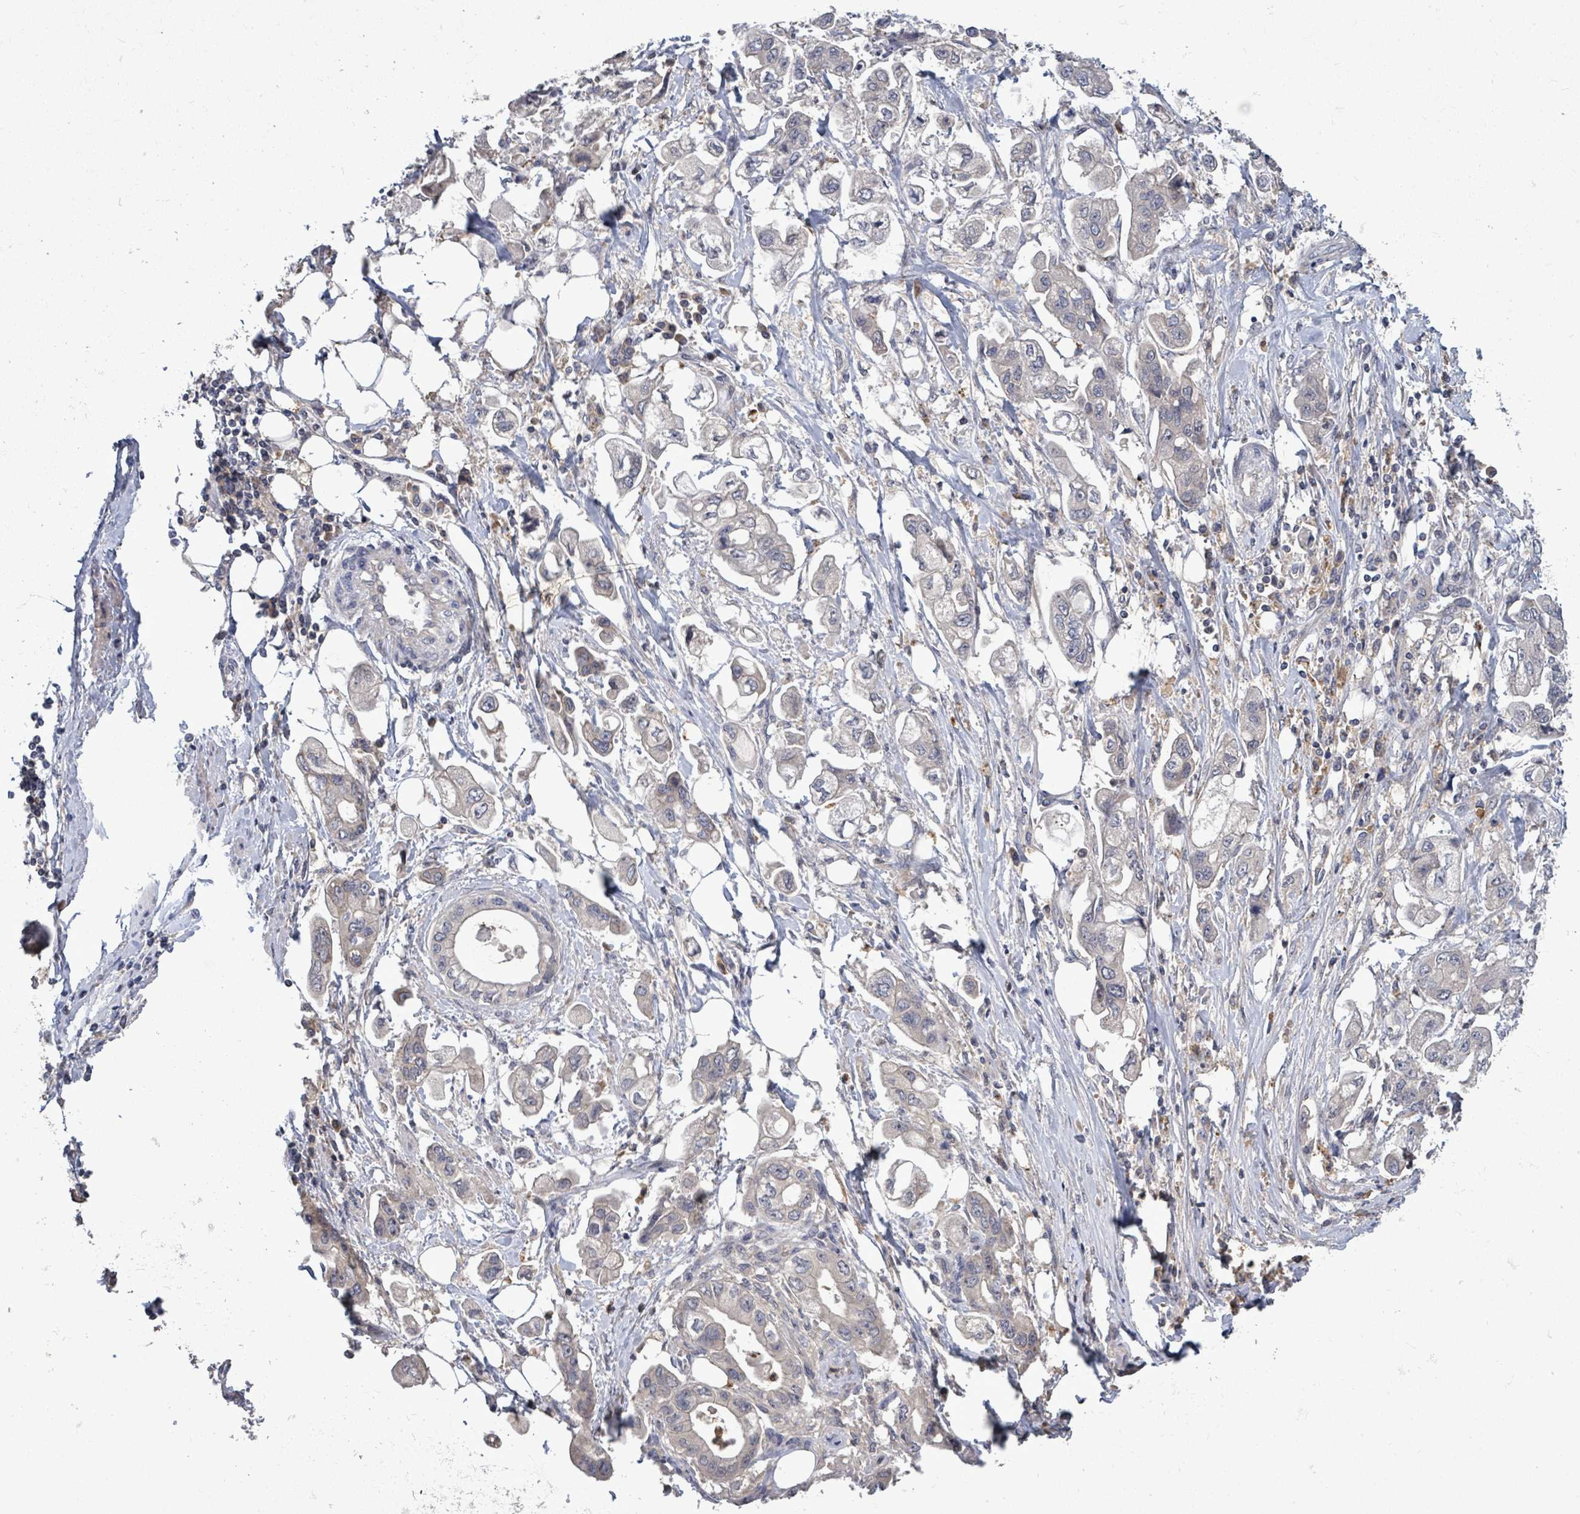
{"staining": {"intensity": "negative", "quantity": "none", "location": "none"}, "tissue": "stomach cancer", "cell_type": "Tumor cells", "image_type": "cancer", "snomed": [{"axis": "morphology", "description": "Adenocarcinoma, NOS"}, {"axis": "topography", "description": "Stomach"}], "caption": "Immunohistochemistry of human stomach cancer (adenocarcinoma) demonstrates no staining in tumor cells. (DAB IHC, high magnification).", "gene": "SERPINE3", "patient": {"sex": "male", "age": 62}}